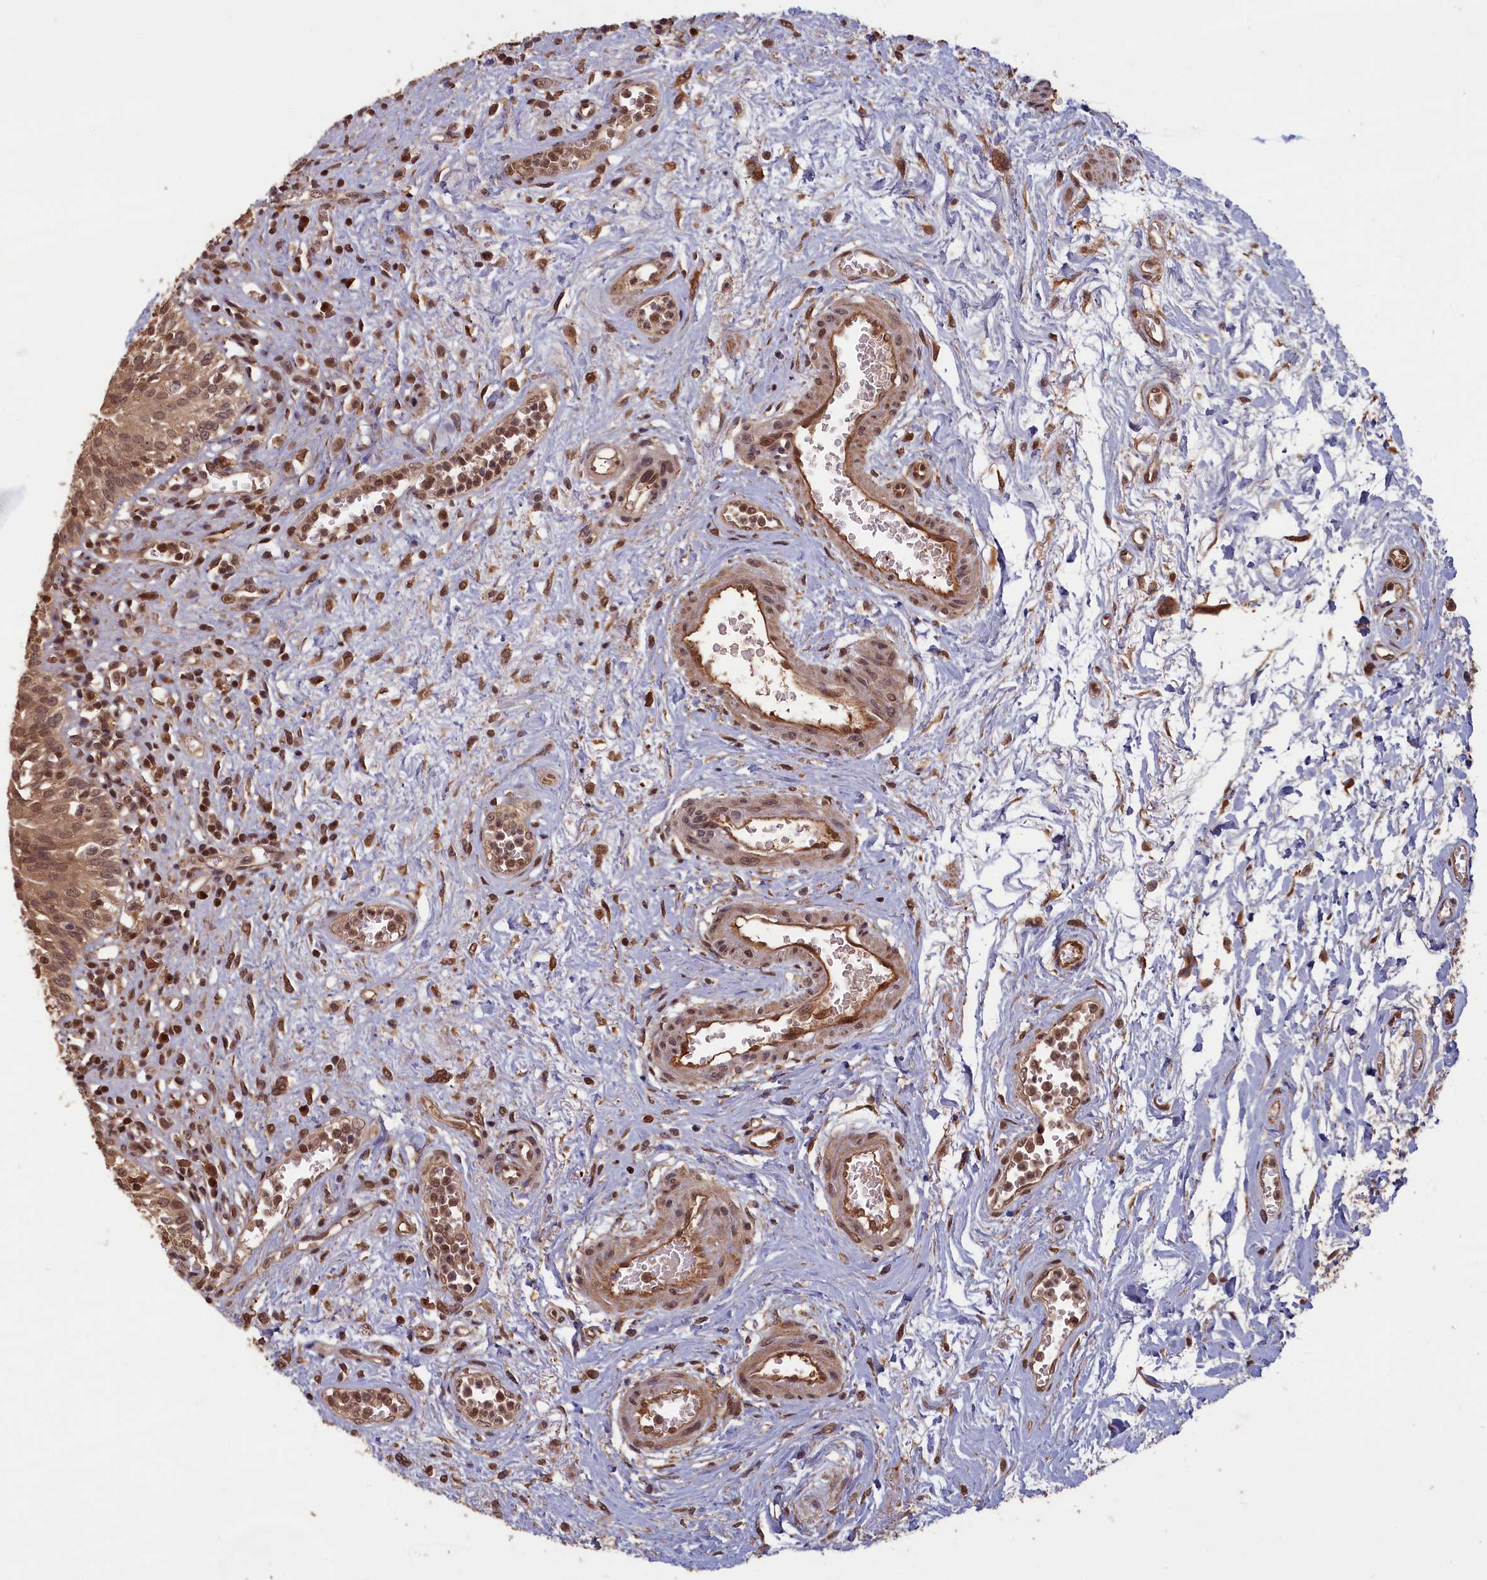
{"staining": {"intensity": "moderate", "quantity": ">75%", "location": "cytoplasmic/membranous,nuclear"}, "tissue": "urinary bladder", "cell_type": "Urothelial cells", "image_type": "normal", "snomed": [{"axis": "morphology", "description": "Normal tissue, NOS"}, {"axis": "morphology", "description": "Inflammation, NOS"}, {"axis": "topography", "description": "Urinary bladder"}], "caption": "Immunohistochemical staining of benign human urinary bladder exhibits medium levels of moderate cytoplasmic/membranous,nuclear positivity in about >75% of urothelial cells.", "gene": "HIF3A", "patient": {"sex": "male", "age": 63}}